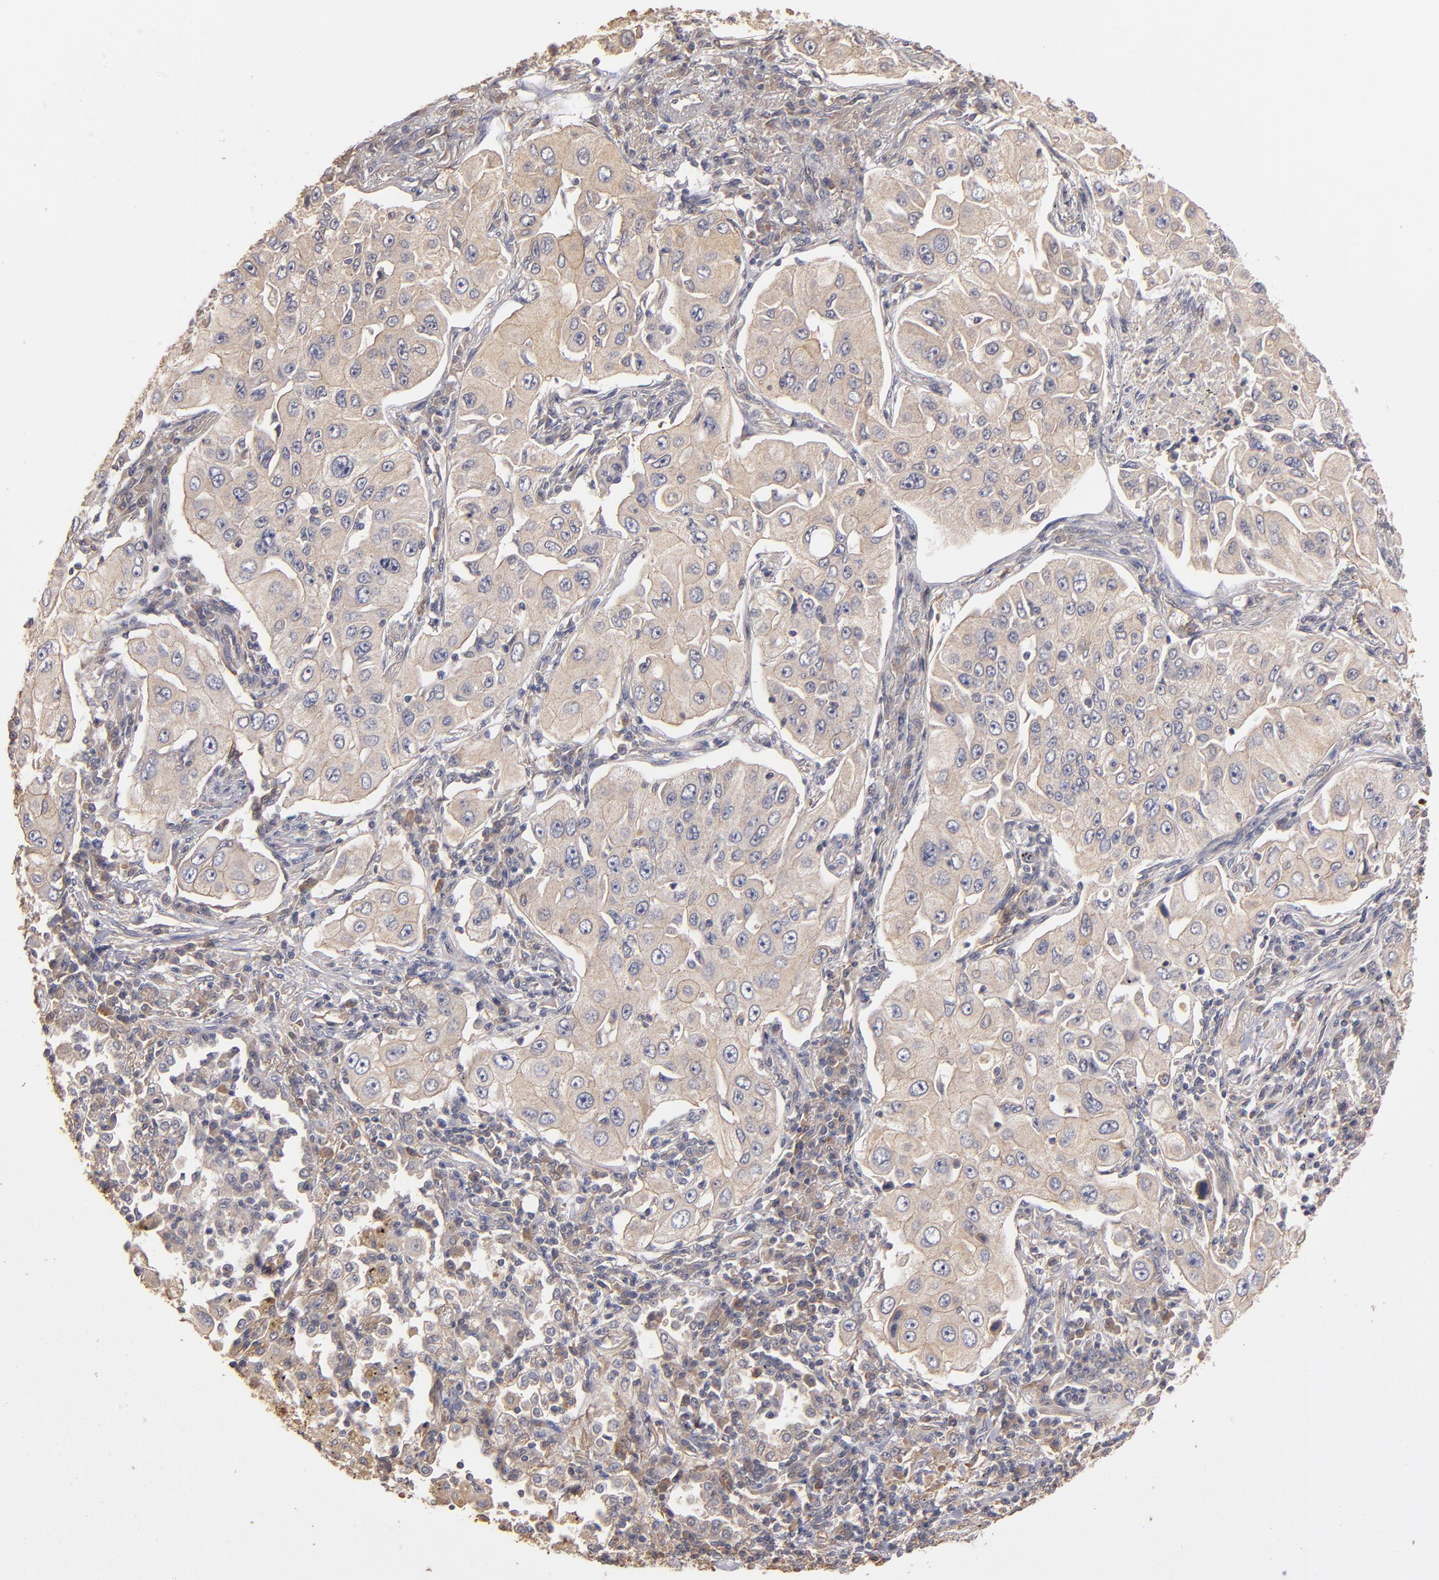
{"staining": {"intensity": "weak", "quantity": ">75%", "location": "cytoplasmic/membranous"}, "tissue": "lung cancer", "cell_type": "Tumor cells", "image_type": "cancer", "snomed": [{"axis": "morphology", "description": "Adenocarcinoma, NOS"}, {"axis": "topography", "description": "Lung"}], "caption": "Lung cancer stained for a protein reveals weak cytoplasmic/membranous positivity in tumor cells.", "gene": "DMD", "patient": {"sex": "male", "age": 84}}